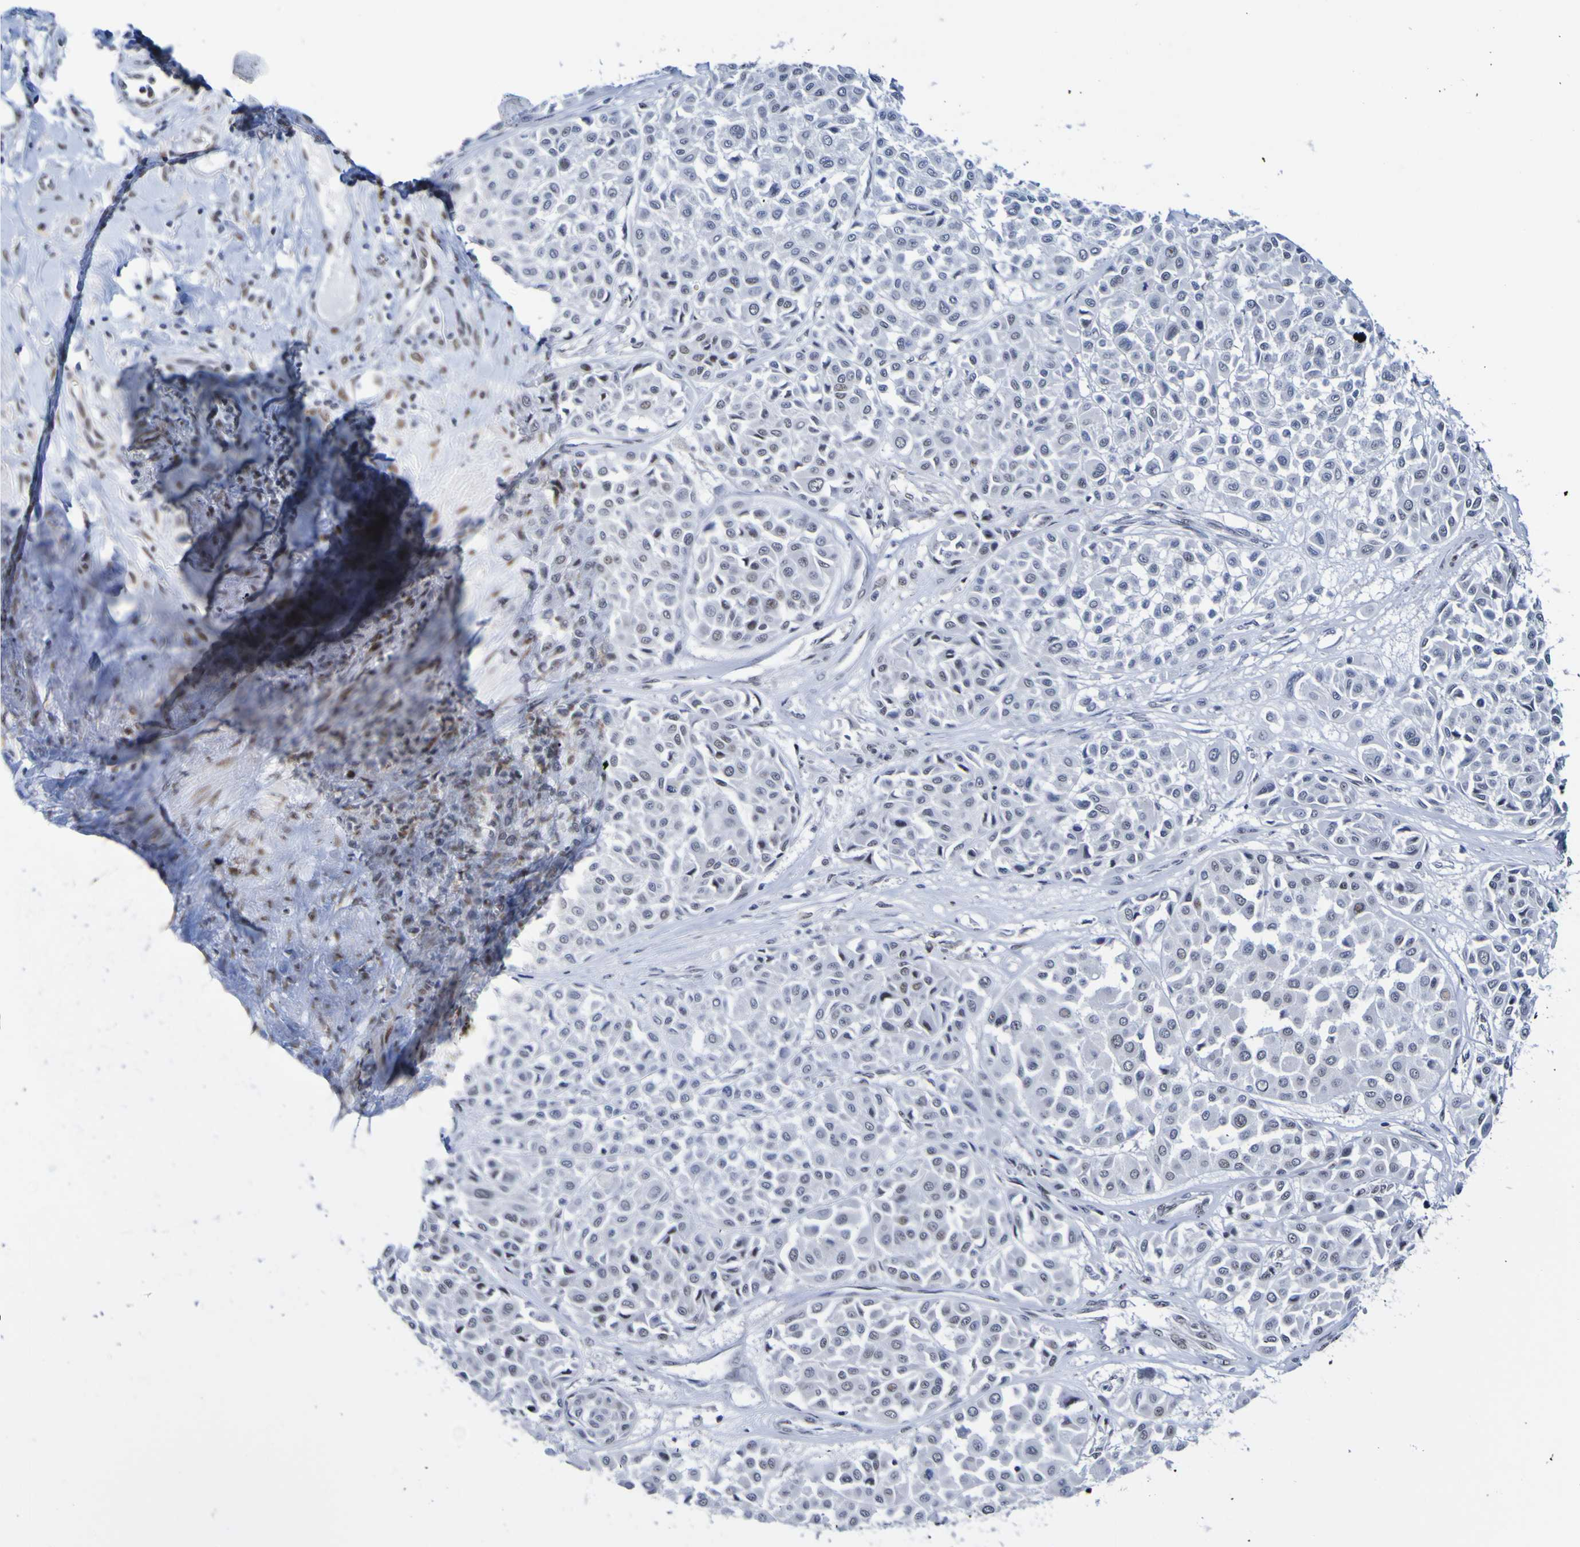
{"staining": {"intensity": "weak", "quantity": "<25%", "location": "nuclear"}, "tissue": "melanoma", "cell_type": "Tumor cells", "image_type": "cancer", "snomed": [{"axis": "morphology", "description": "Malignant melanoma, Metastatic site"}, {"axis": "topography", "description": "Soft tissue"}], "caption": "Tumor cells show no significant positivity in malignant melanoma (metastatic site). Brightfield microscopy of immunohistochemistry stained with DAB (brown) and hematoxylin (blue), captured at high magnification.", "gene": "CDC5L", "patient": {"sex": "male", "age": 41}}